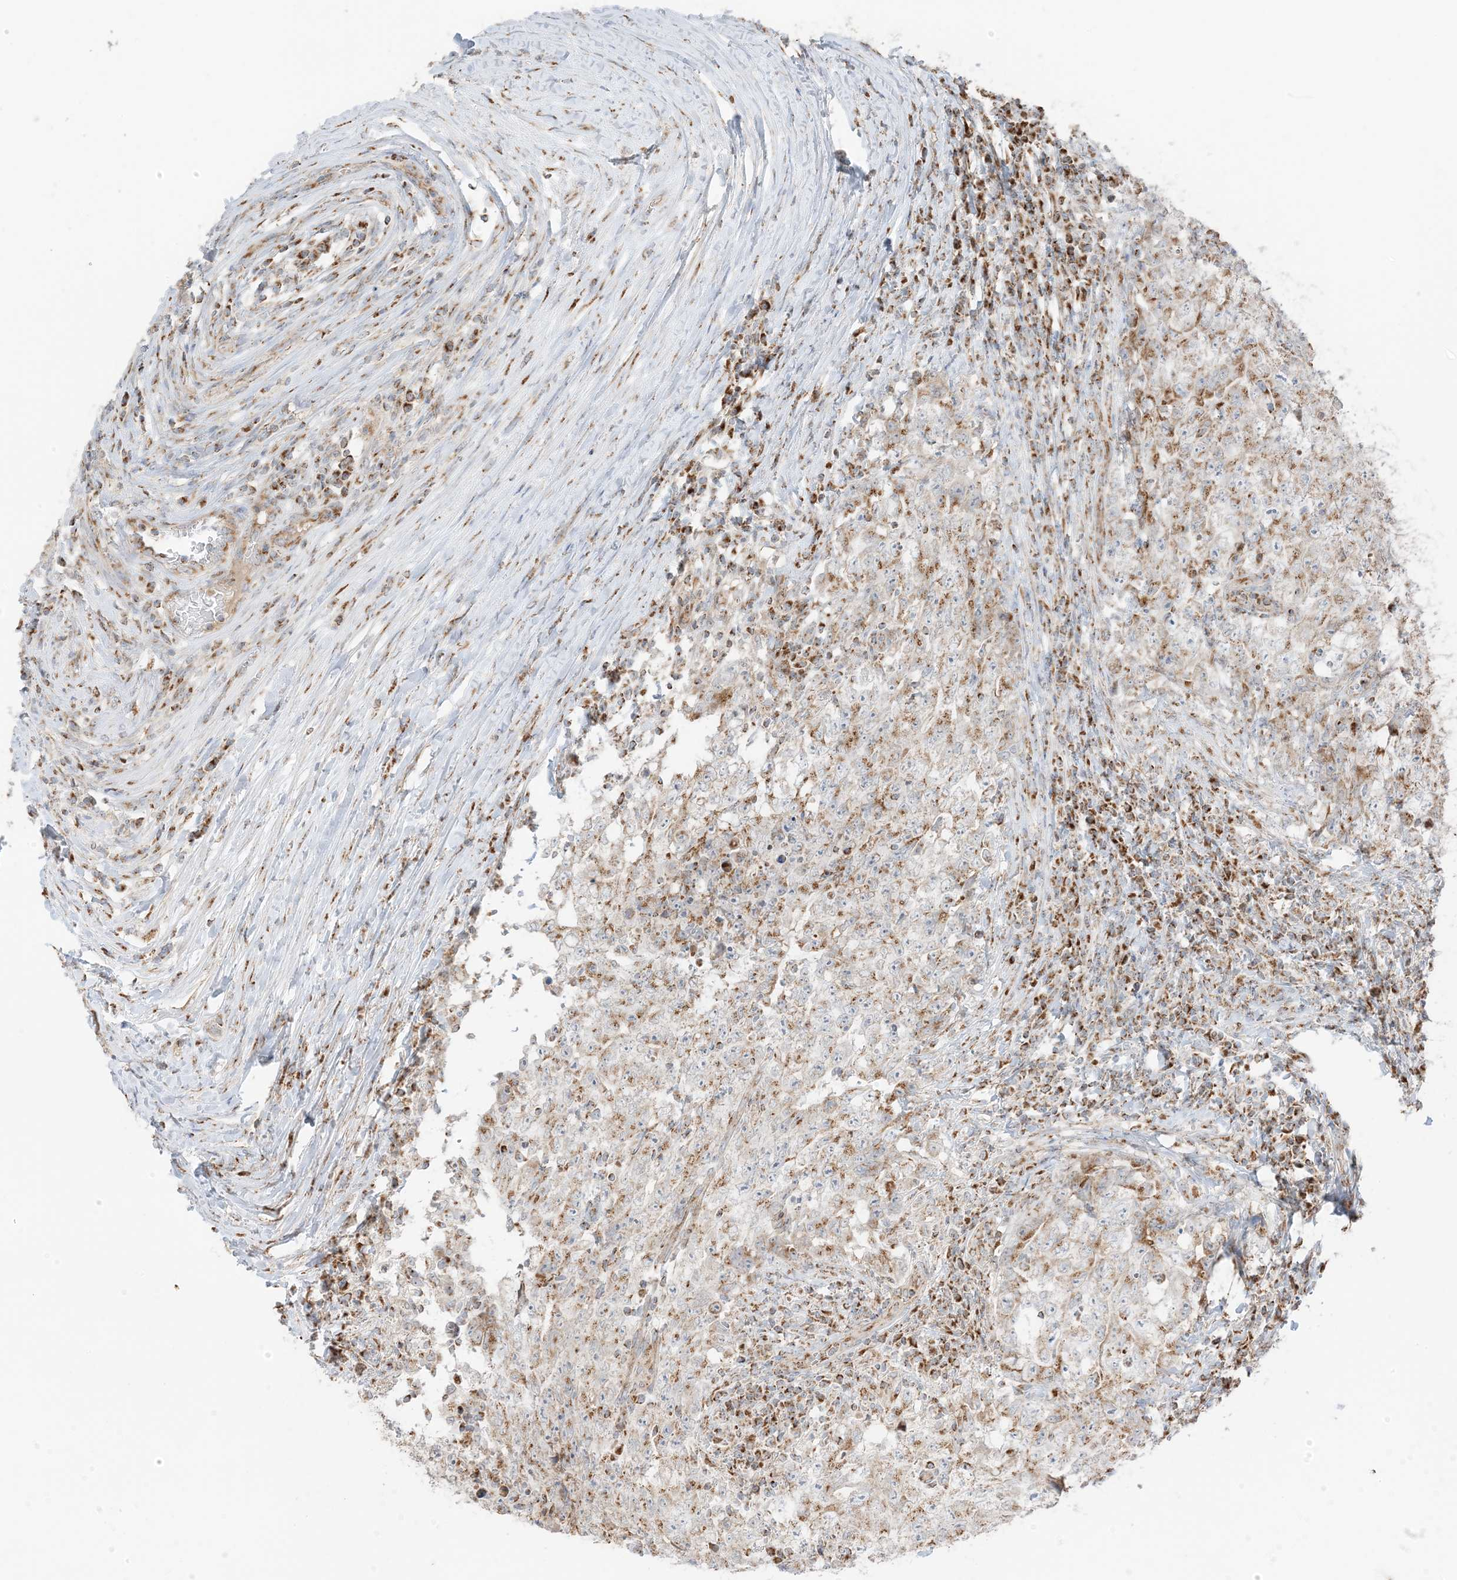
{"staining": {"intensity": "moderate", "quantity": ">75%", "location": "cytoplasmic/membranous"}, "tissue": "testis cancer", "cell_type": "Tumor cells", "image_type": "cancer", "snomed": [{"axis": "morphology", "description": "Carcinoma, Embryonal, NOS"}, {"axis": "topography", "description": "Testis"}], "caption": "Moderate cytoplasmic/membranous positivity for a protein is appreciated in approximately >75% of tumor cells of testis embryonal carcinoma using immunohistochemistry (IHC).", "gene": "SLC25A12", "patient": {"sex": "male", "age": 26}}